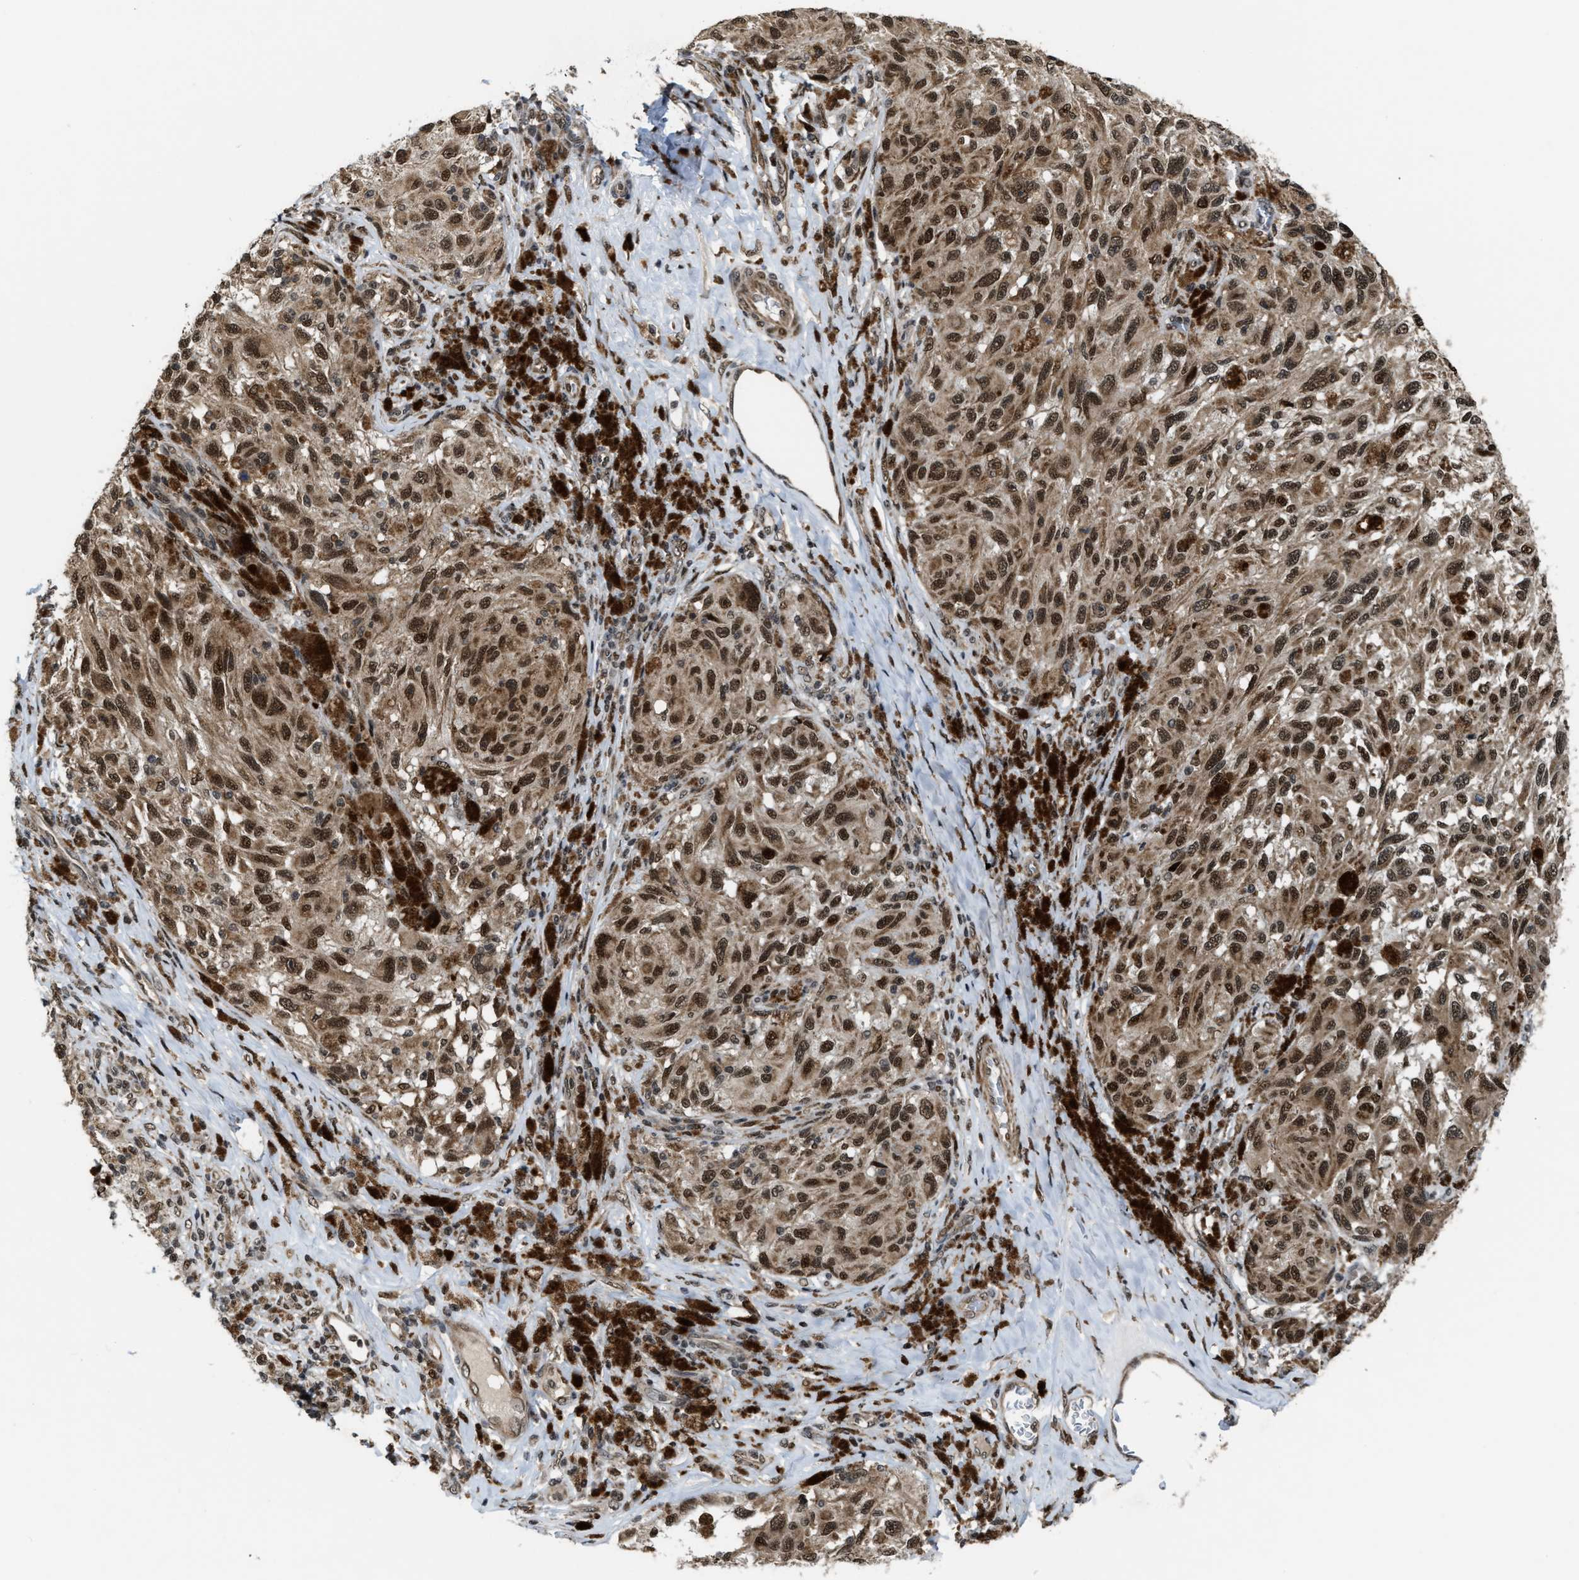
{"staining": {"intensity": "strong", "quantity": ">75%", "location": "cytoplasmic/membranous,nuclear"}, "tissue": "melanoma", "cell_type": "Tumor cells", "image_type": "cancer", "snomed": [{"axis": "morphology", "description": "Malignant melanoma, NOS"}, {"axis": "topography", "description": "Skin"}], "caption": "Immunohistochemical staining of melanoma displays high levels of strong cytoplasmic/membranous and nuclear protein expression in about >75% of tumor cells.", "gene": "ZNF250", "patient": {"sex": "female", "age": 73}}